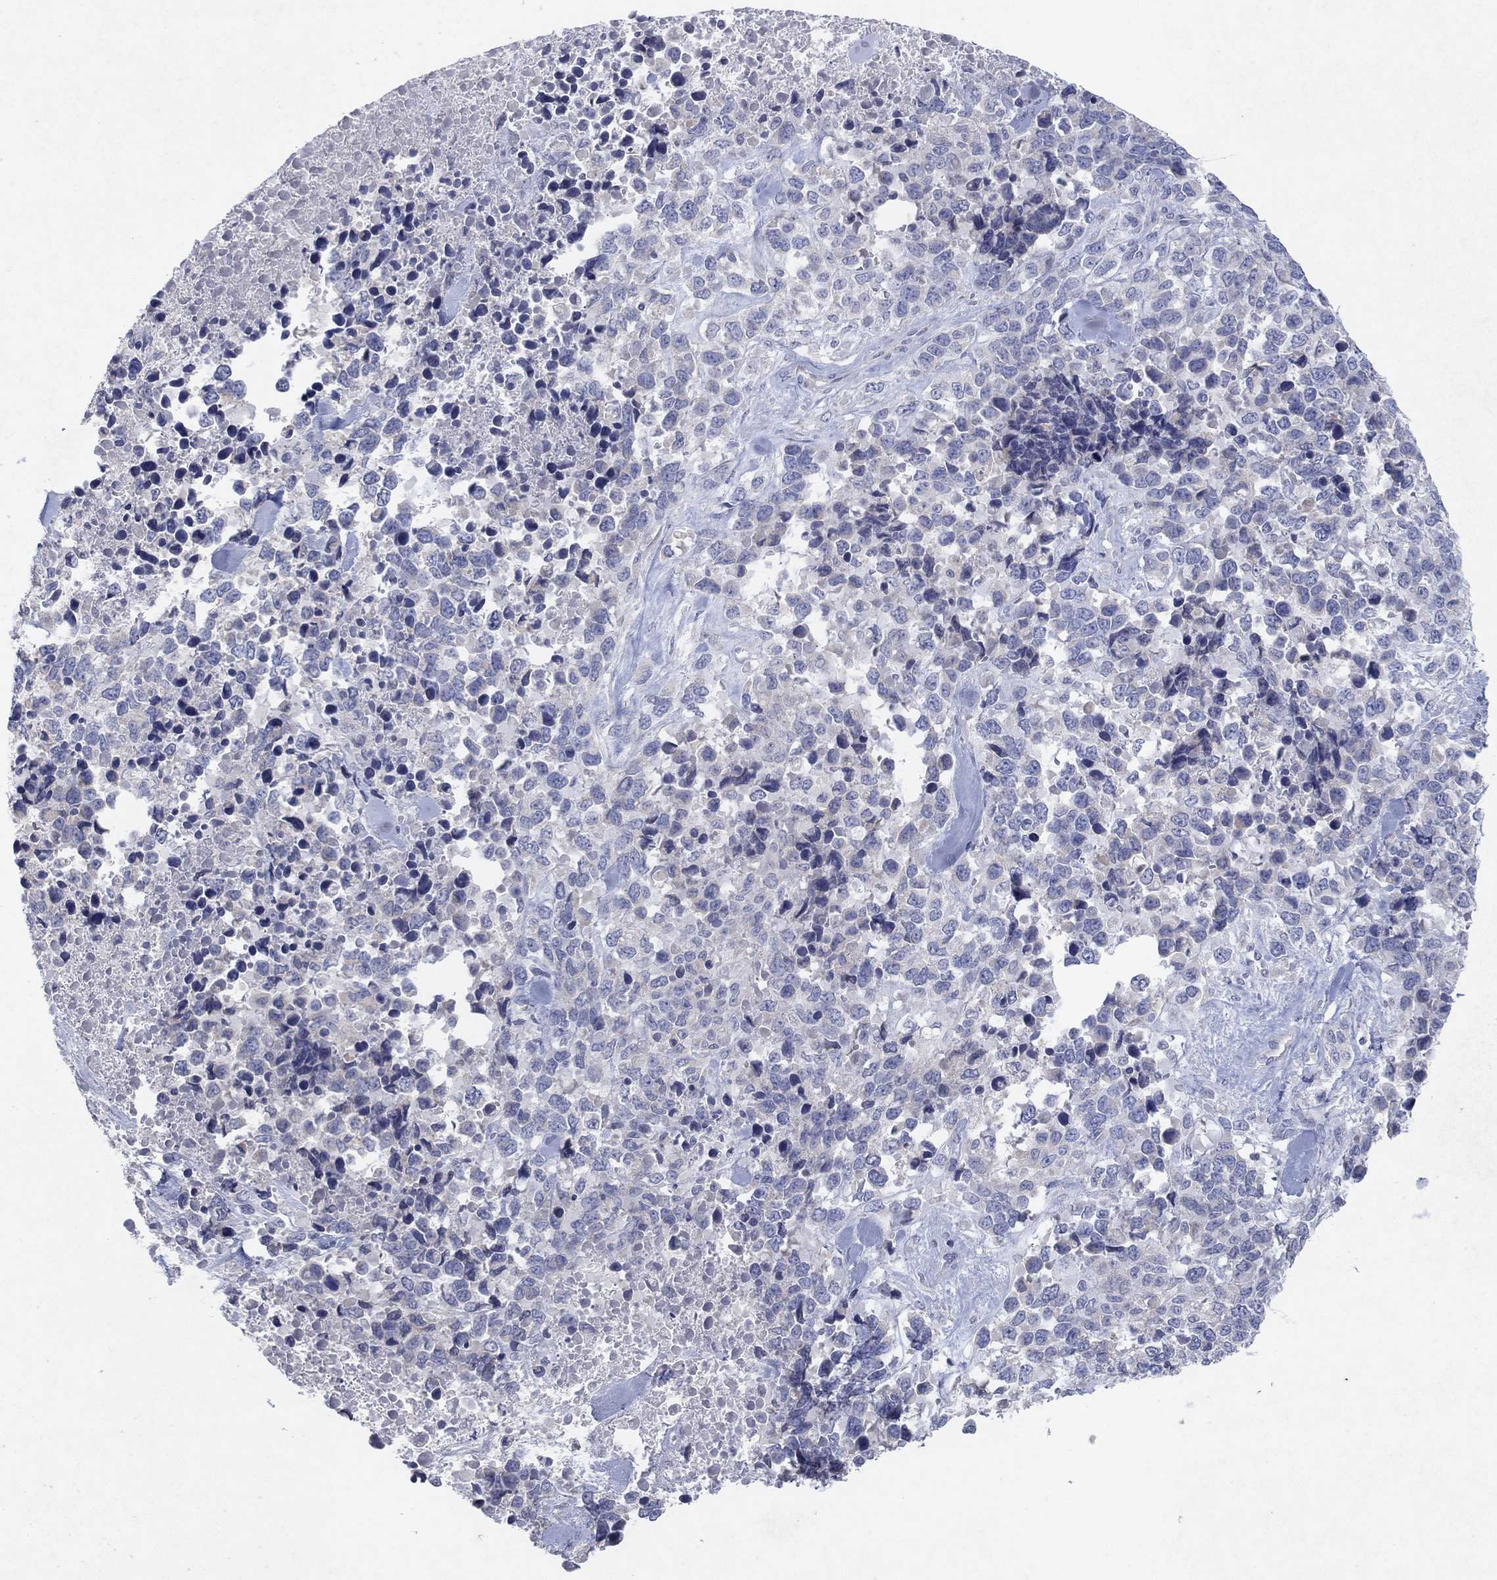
{"staining": {"intensity": "negative", "quantity": "none", "location": "none"}, "tissue": "melanoma", "cell_type": "Tumor cells", "image_type": "cancer", "snomed": [{"axis": "morphology", "description": "Malignant melanoma, Metastatic site"}, {"axis": "topography", "description": "Skin"}], "caption": "Micrograph shows no significant protein expression in tumor cells of malignant melanoma (metastatic site).", "gene": "KRT40", "patient": {"sex": "male", "age": 84}}